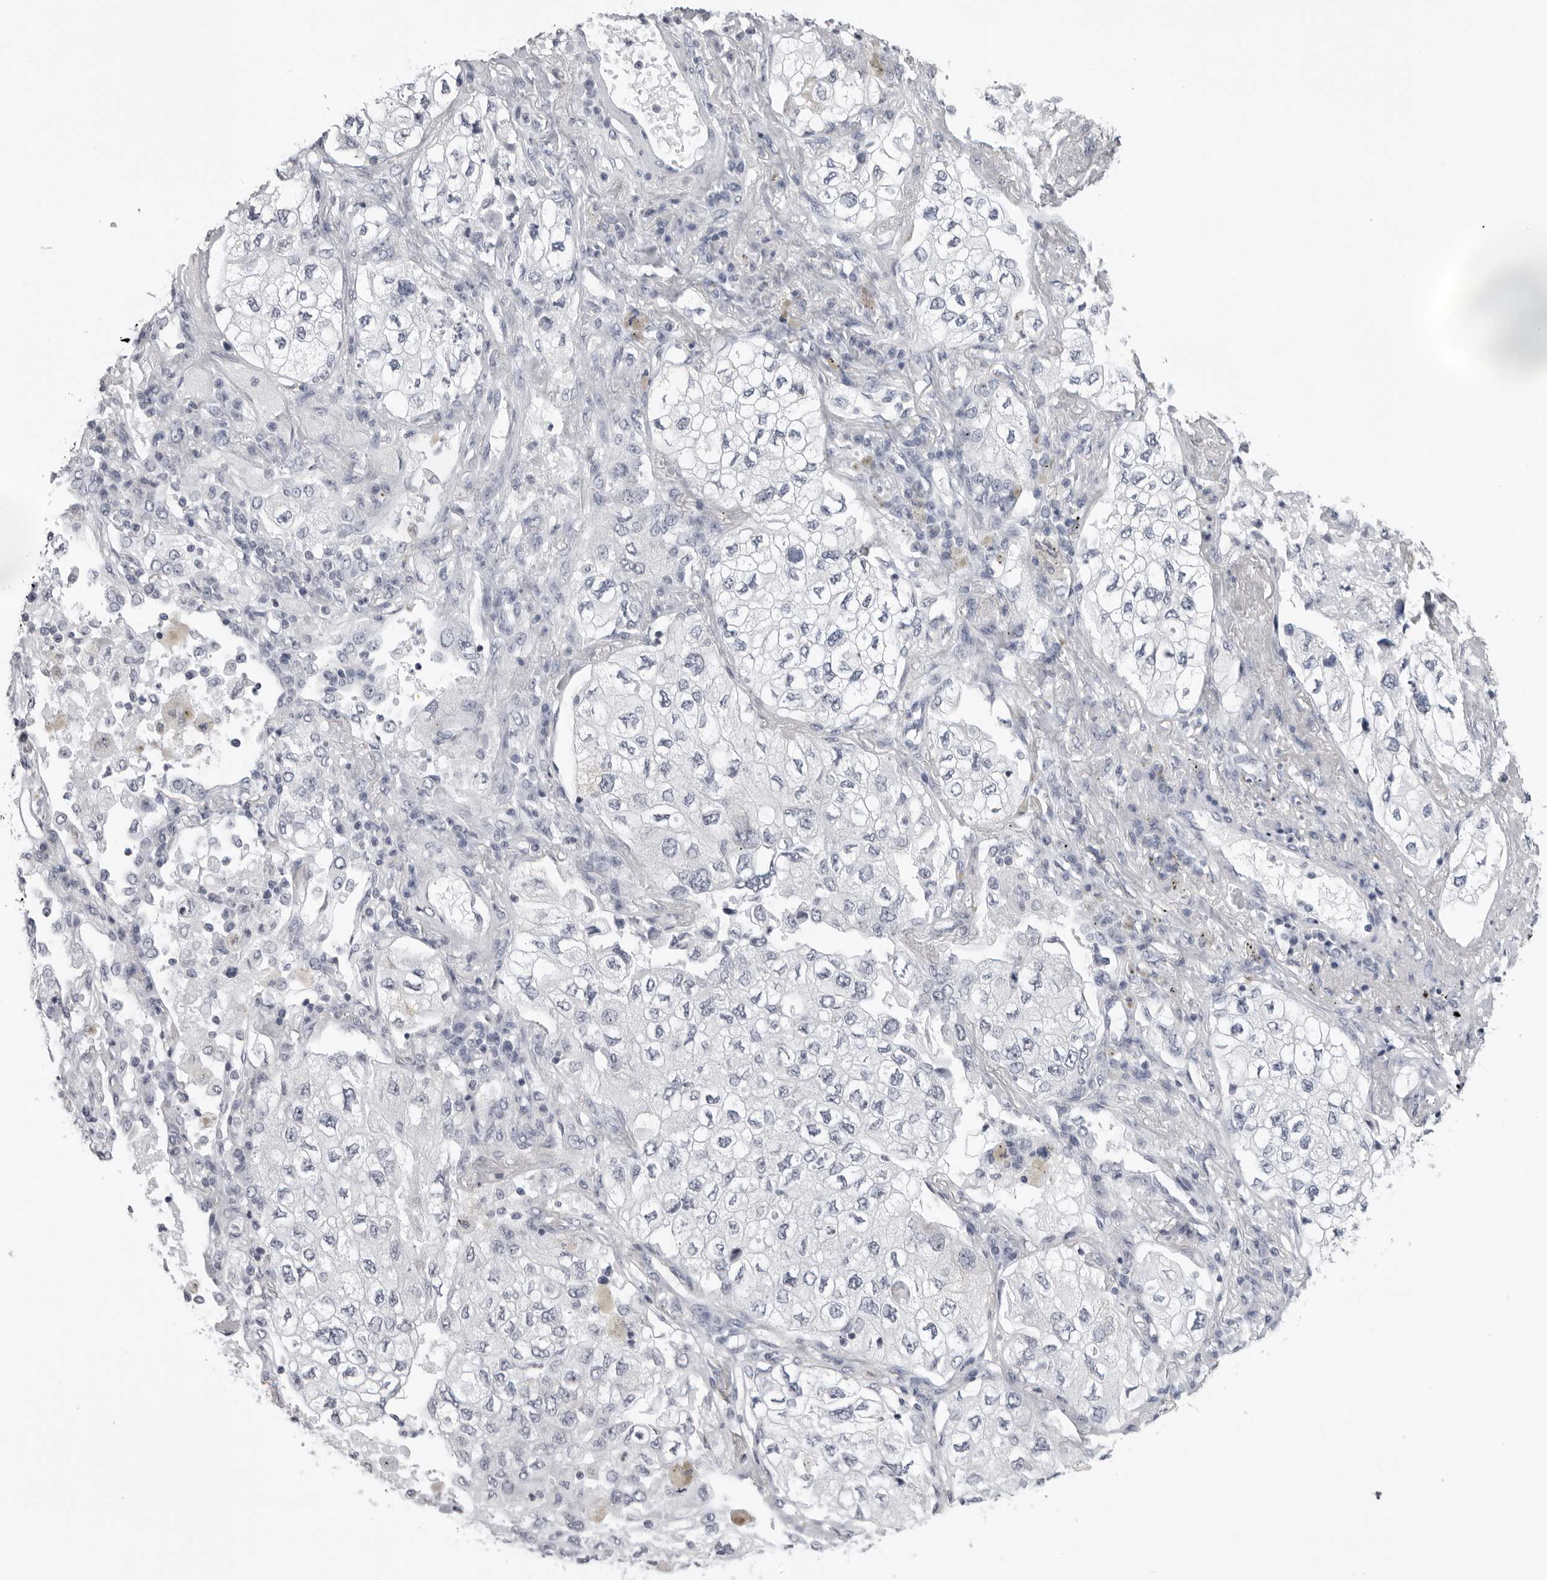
{"staining": {"intensity": "negative", "quantity": "none", "location": "none"}, "tissue": "lung cancer", "cell_type": "Tumor cells", "image_type": "cancer", "snomed": [{"axis": "morphology", "description": "Adenocarcinoma, NOS"}, {"axis": "topography", "description": "Lung"}], "caption": "The photomicrograph exhibits no significant staining in tumor cells of adenocarcinoma (lung).", "gene": "DNALI1", "patient": {"sex": "male", "age": 63}}